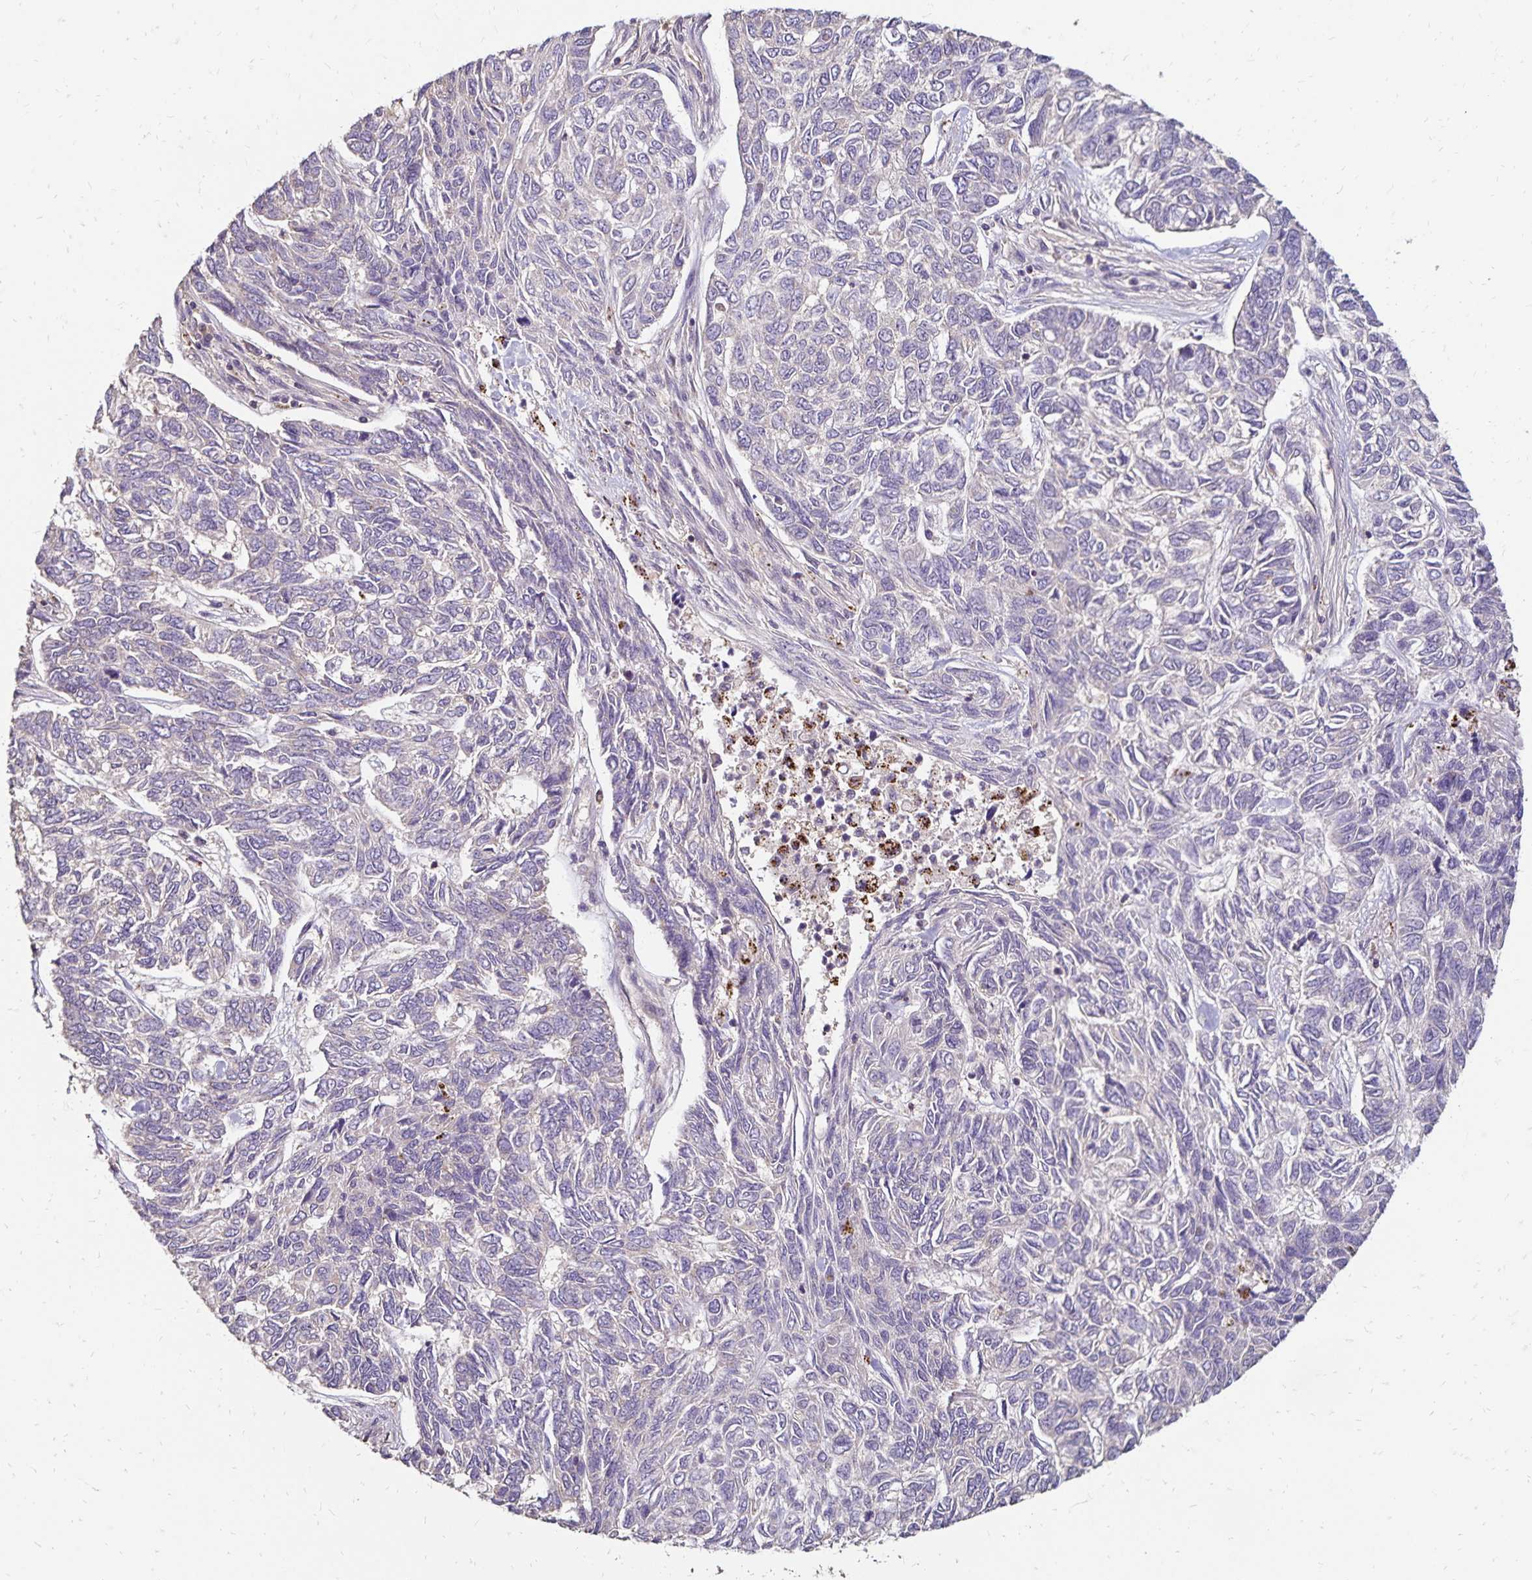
{"staining": {"intensity": "negative", "quantity": "none", "location": "none"}, "tissue": "skin cancer", "cell_type": "Tumor cells", "image_type": "cancer", "snomed": [{"axis": "morphology", "description": "Basal cell carcinoma"}, {"axis": "topography", "description": "Skin"}], "caption": "Skin cancer stained for a protein using IHC displays no positivity tumor cells.", "gene": "EMC10", "patient": {"sex": "female", "age": 65}}